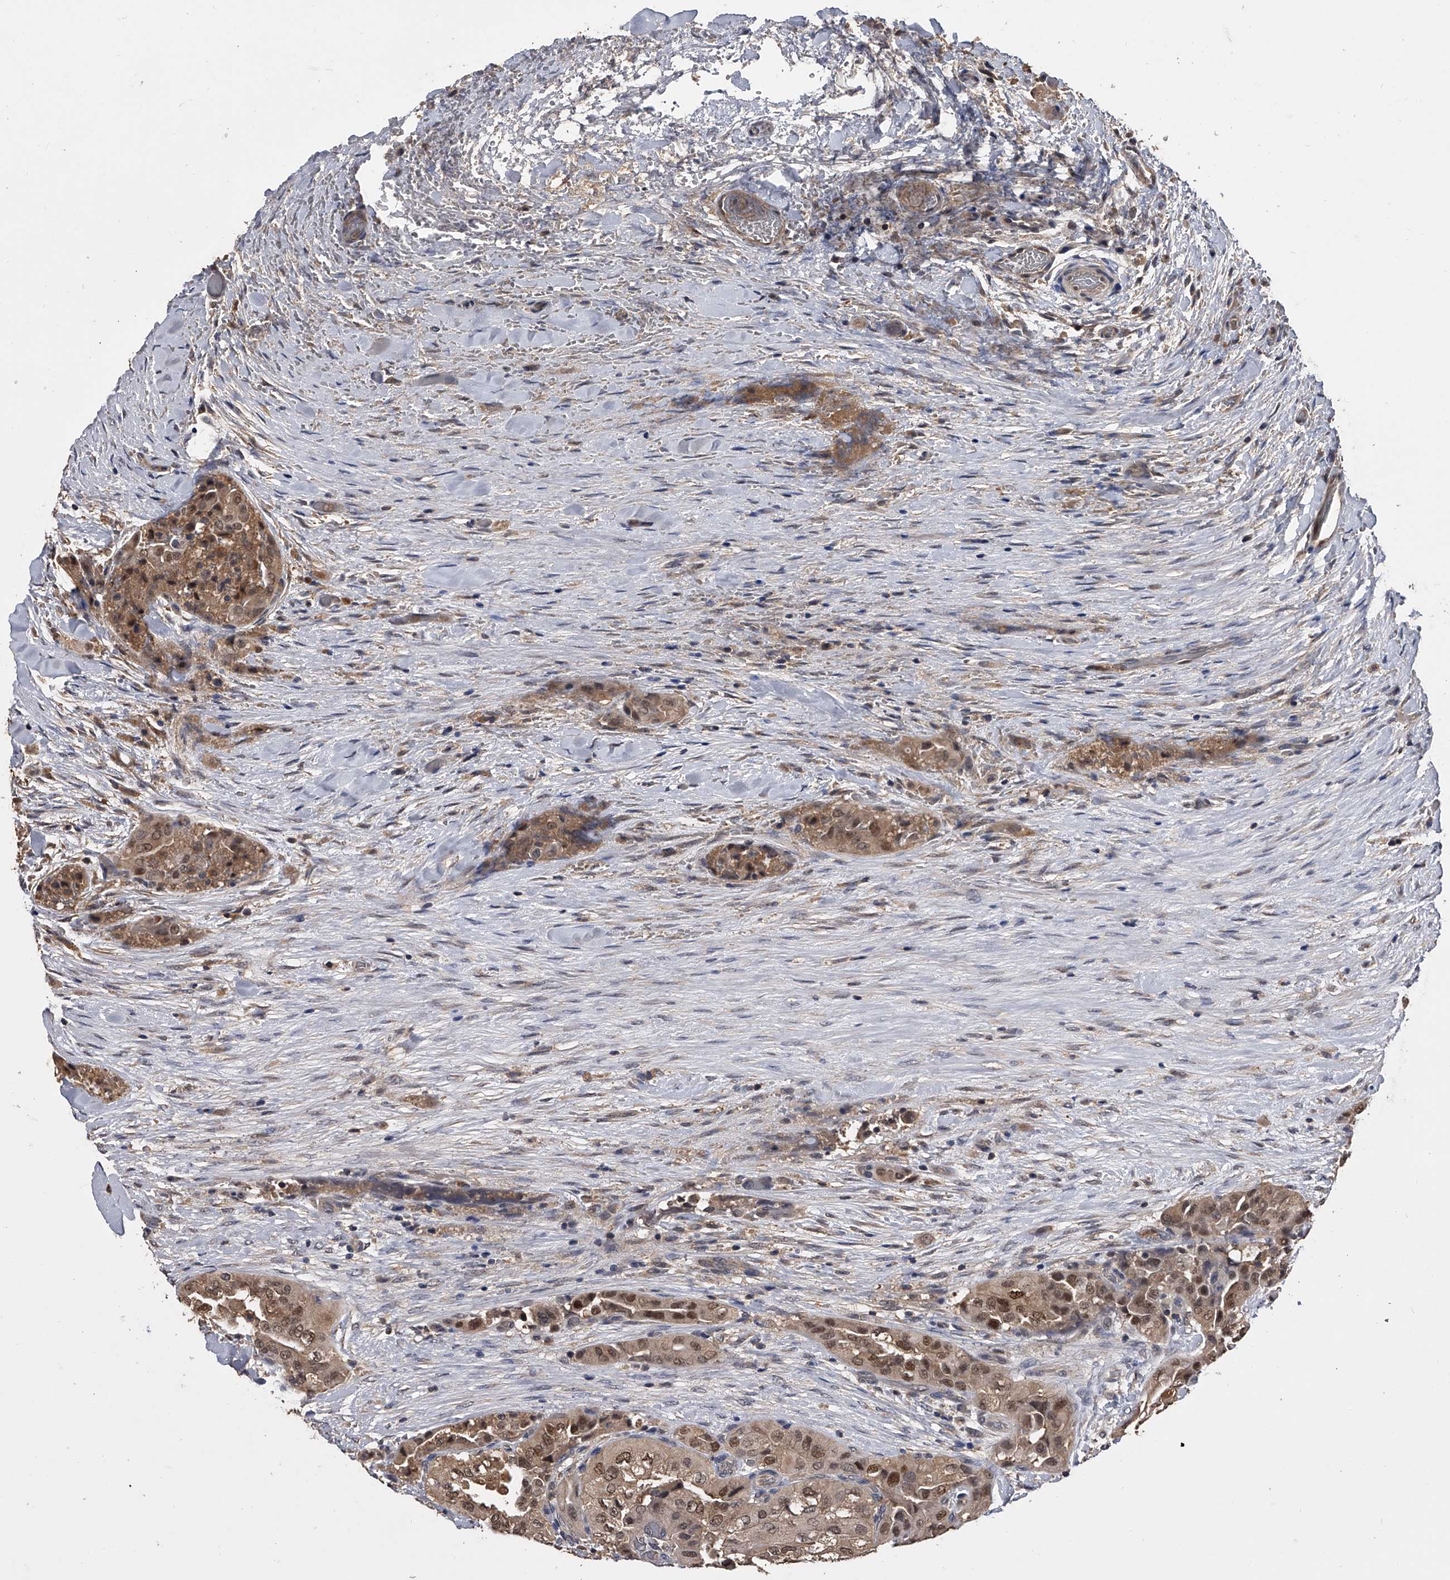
{"staining": {"intensity": "moderate", "quantity": ">75%", "location": "nuclear"}, "tissue": "thyroid cancer", "cell_type": "Tumor cells", "image_type": "cancer", "snomed": [{"axis": "morphology", "description": "Papillary adenocarcinoma, NOS"}, {"axis": "topography", "description": "Thyroid gland"}], "caption": "Thyroid cancer (papillary adenocarcinoma) stained for a protein displays moderate nuclear positivity in tumor cells.", "gene": "EFCAB7", "patient": {"sex": "female", "age": 59}}